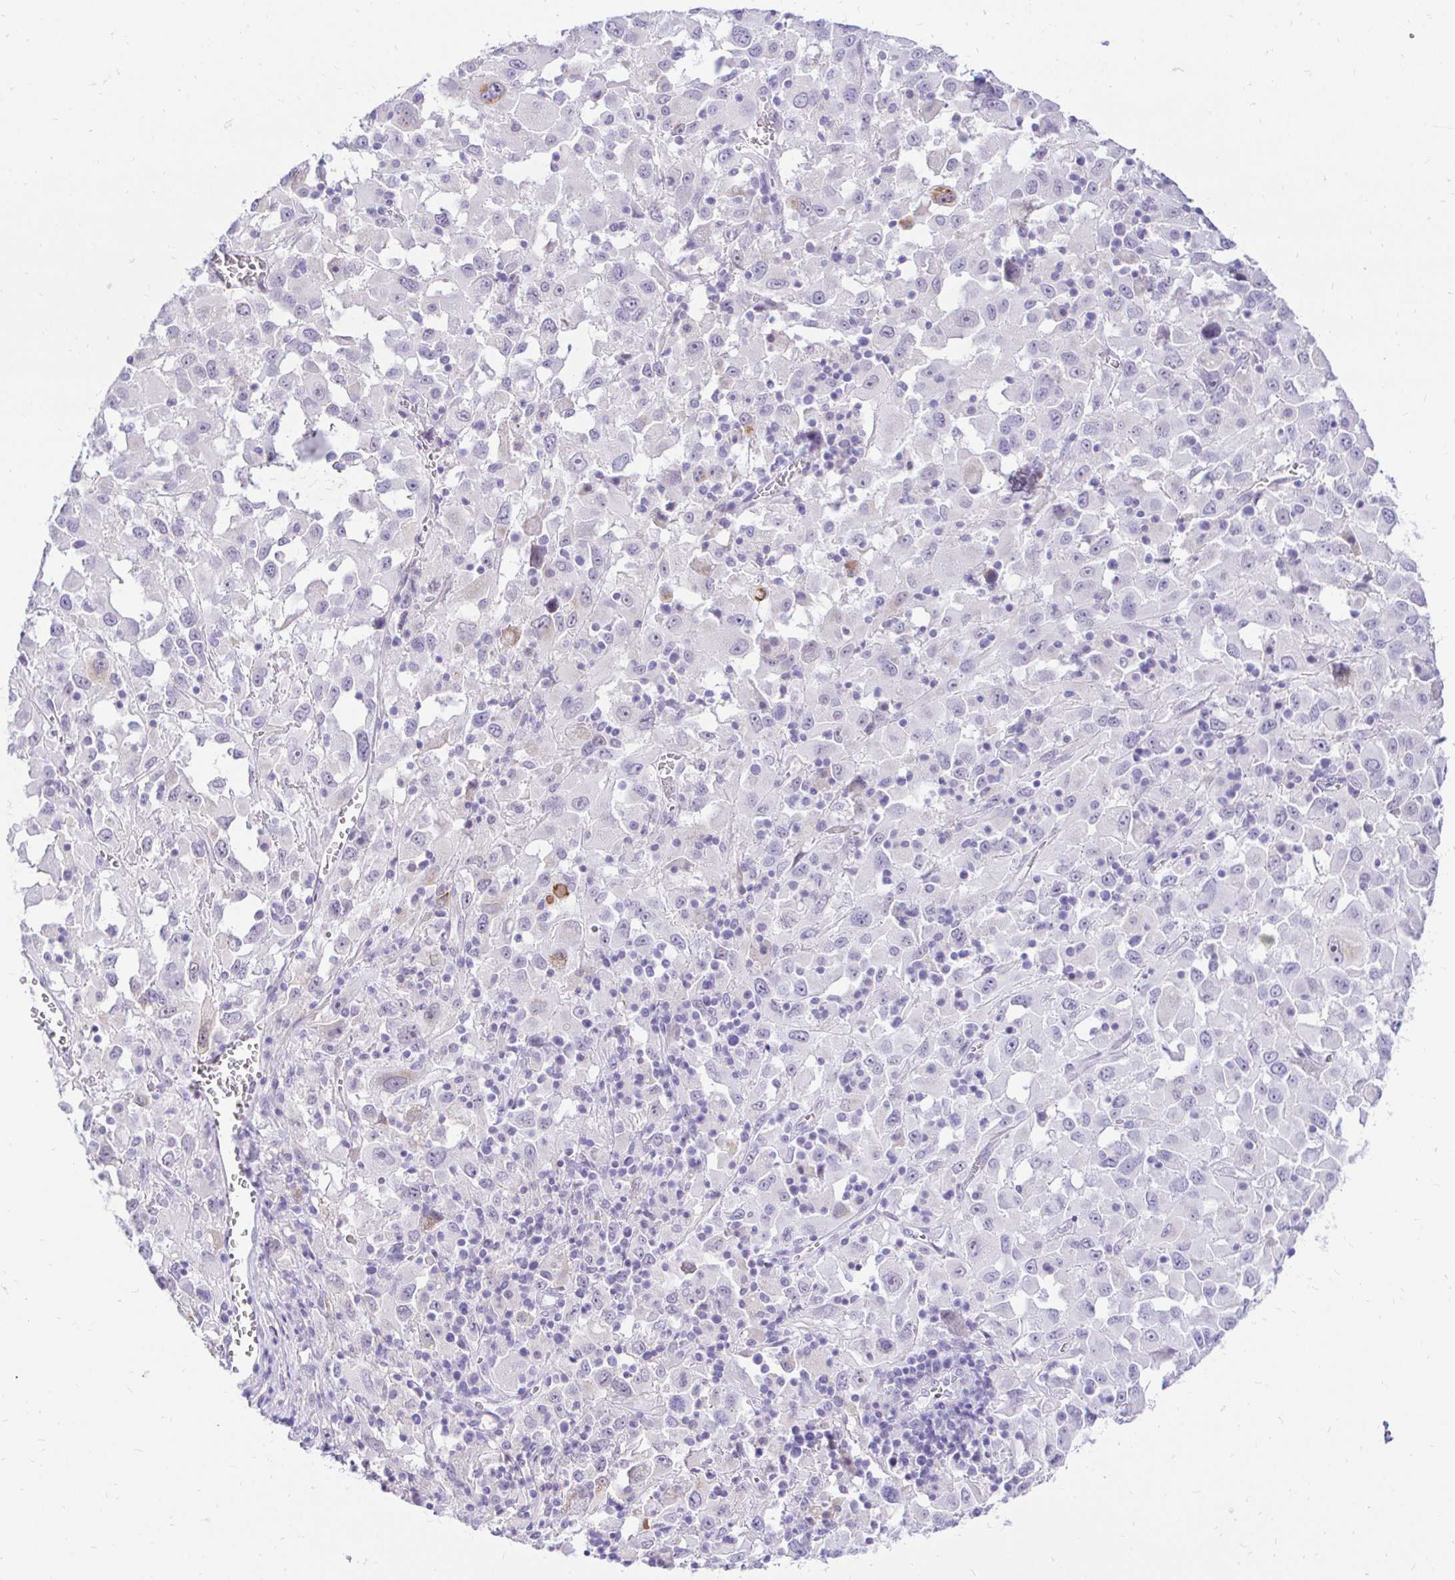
{"staining": {"intensity": "negative", "quantity": "none", "location": "none"}, "tissue": "melanoma", "cell_type": "Tumor cells", "image_type": "cancer", "snomed": [{"axis": "morphology", "description": "Malignant melanoma, Metastatic site"}, {"axis": "topography", "description": "Soft tissue"}], "caption": "Immunohistochemical staining of human malignant melanoma (metastatic site) displays no significant positivity in tumor cells. (DAB IHC with hematoxylin counter stain).", "gene": "FATE1", "patient": {"sex": "male", "age": 50}}